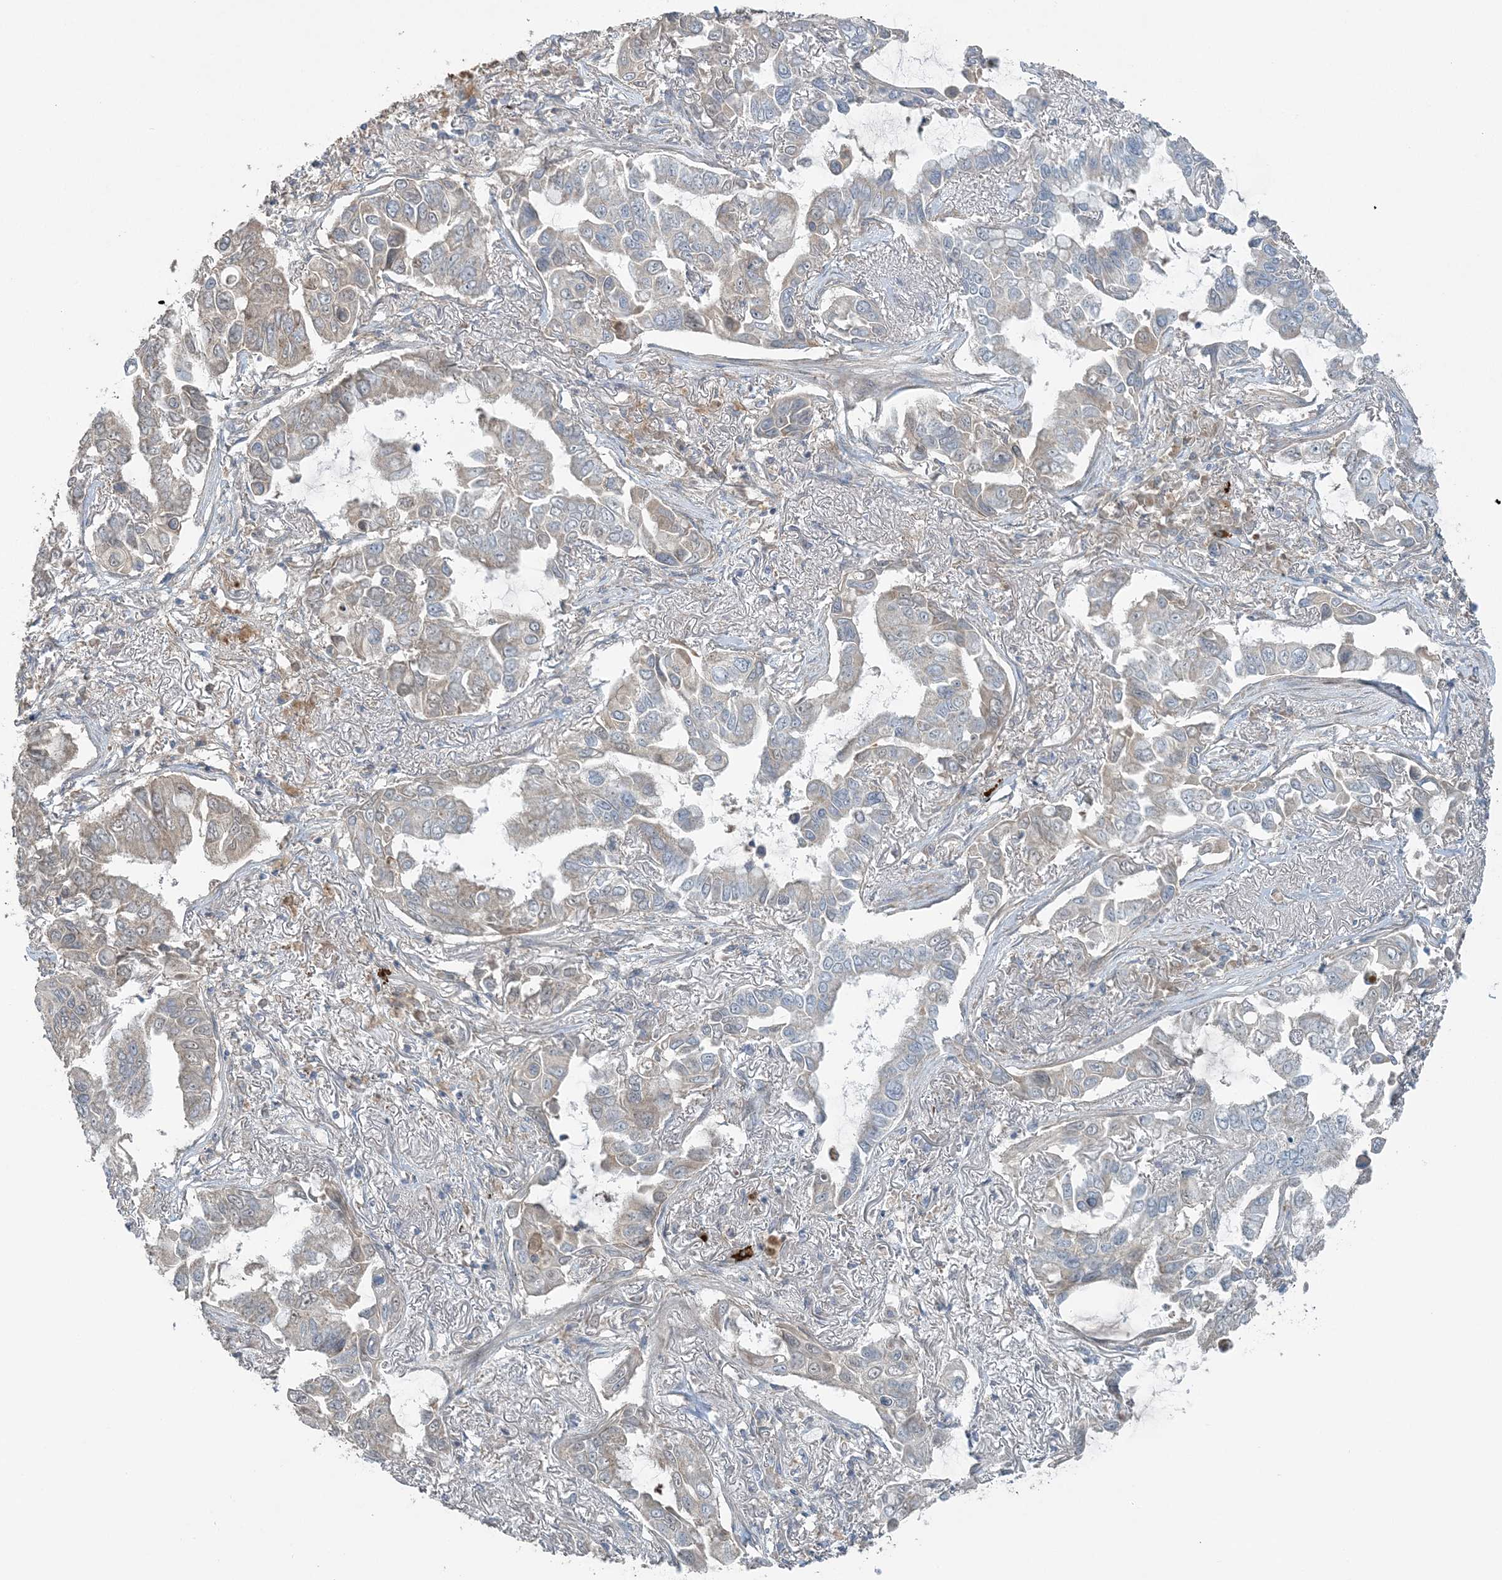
{"staining": {"intensity": "negative", "quantity": "none", "location": "none"}, "tissue": "lung cancer", "cell_type": "Tumor cells", "image_type": "cancer", "snomed": [{"axis": "morphology", "description": "Adenocarcinoma, NOS"}, {"axis": "topography", "description": "Lung"}], "caption": "This micrograph is of lung cancer stained with immunohistochemistry (IHC) to label a protein in brown with the nuclei are counter-stained blue. There is no positivity in tumor cells. (DAB (3,3'-diaminobenzidine) immunohistochemistry, high magnification).", "gene": "SLC4A10", "patient": {"sex": "male", "age": 64}}